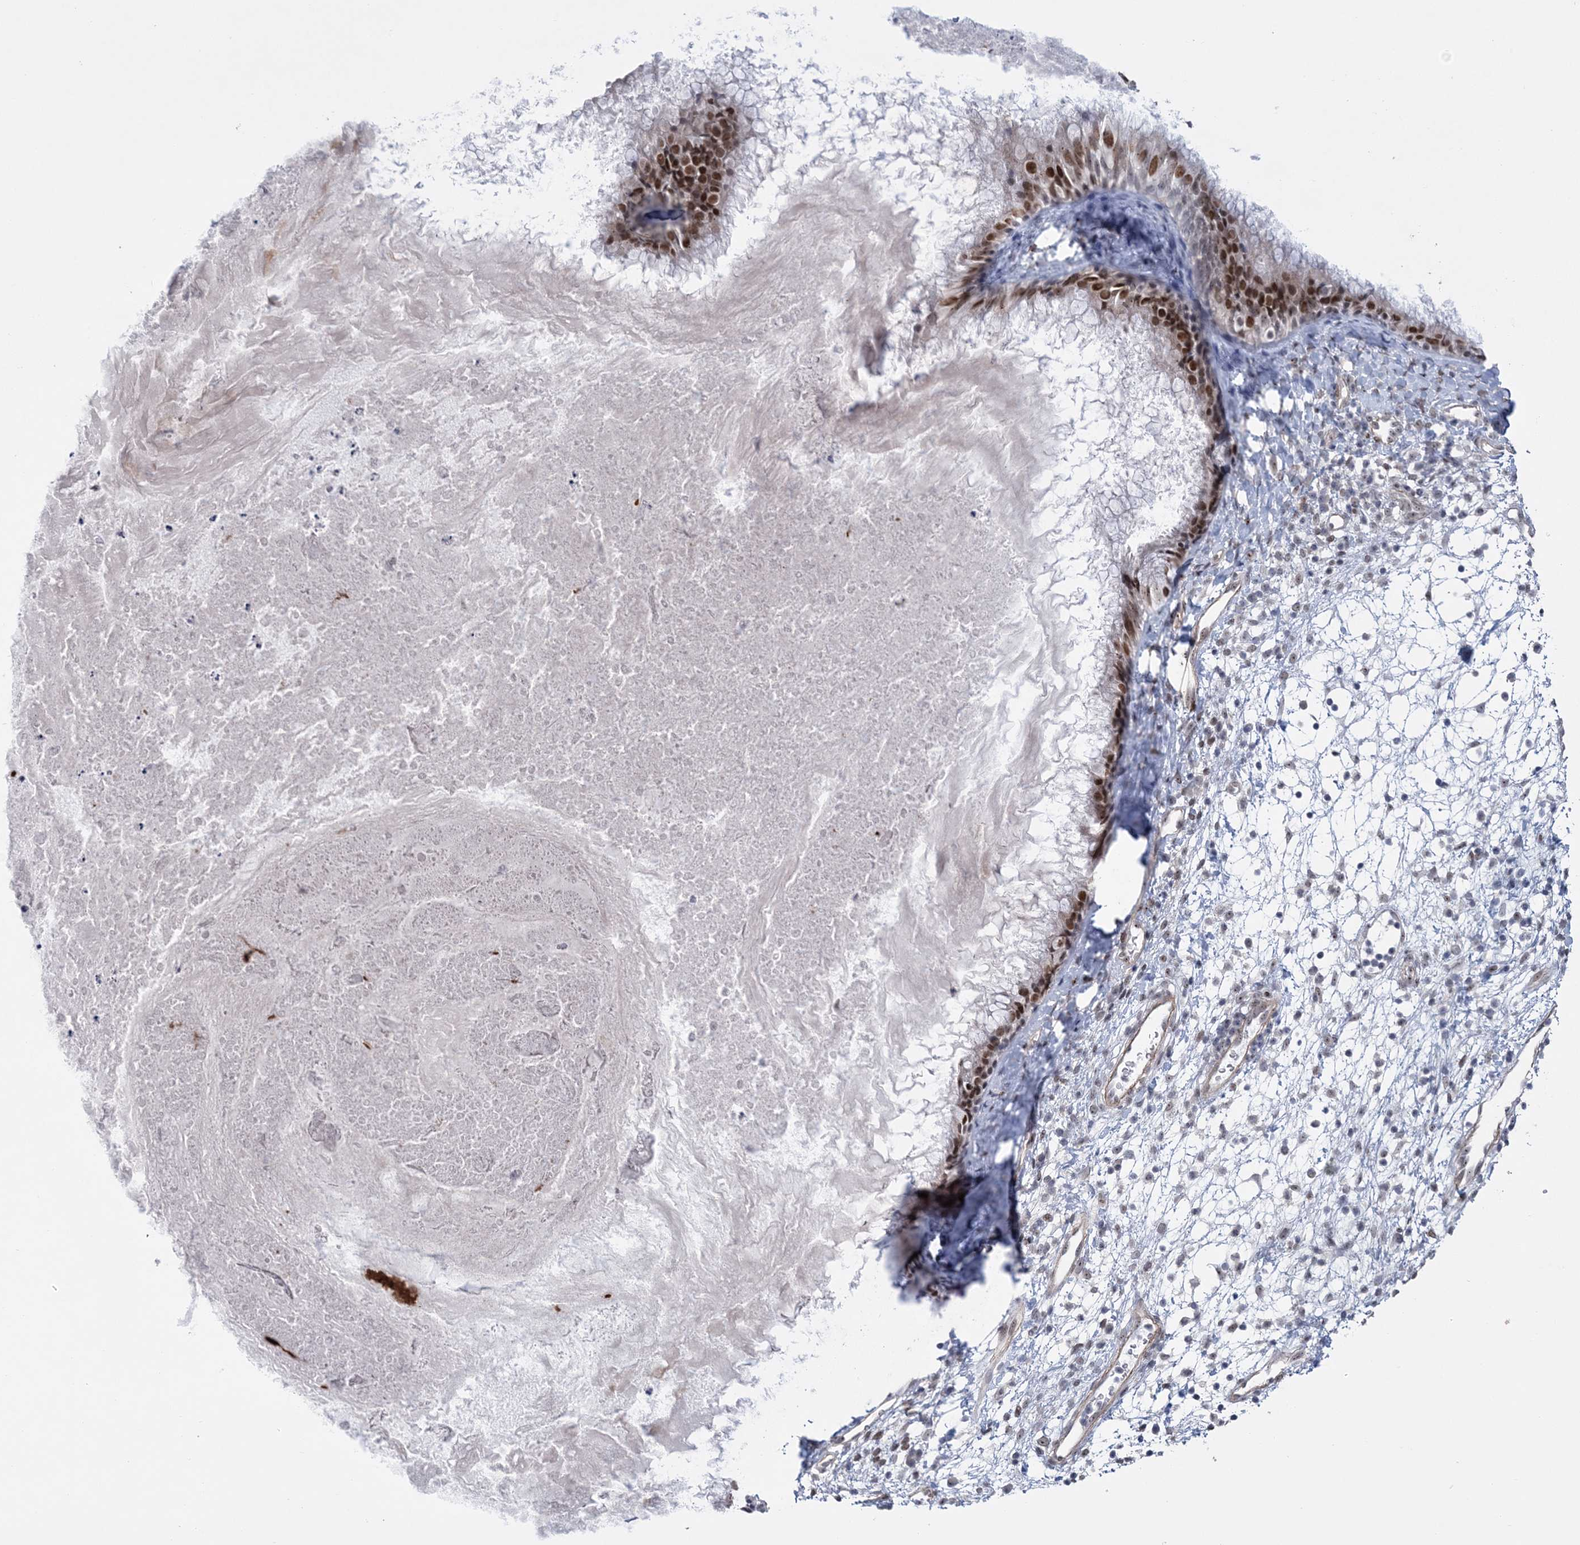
{"staining": {"intensity": "strong", "quantity": ">75%", "location": "cytoplasmic/membranous,nuclear"}, "tissue": "nasopharynx", "cell_type": "Respiratory epithelial cells", "image_type": "normal", "snomed": [{"axis": "morphology", "description": "Normal tissue, NOS"}, {"axis": "topography", "description": "Nasopharynx"}], "caption": "Immunohistochemistry photomicrograph of unremarkable nasopharynx: nasopharynx stained using immunohistochemistry (IHC) demonstrates high levels of strong protein expression localized specifically in the cytoplasmic/membranous,nuclear of respiratory epithelial cells, appearing as a cytoplasmic/membranous,nuclear brown color.", "gene": "HOMEZ", "patient": {"sex": "male", "age": 22}}